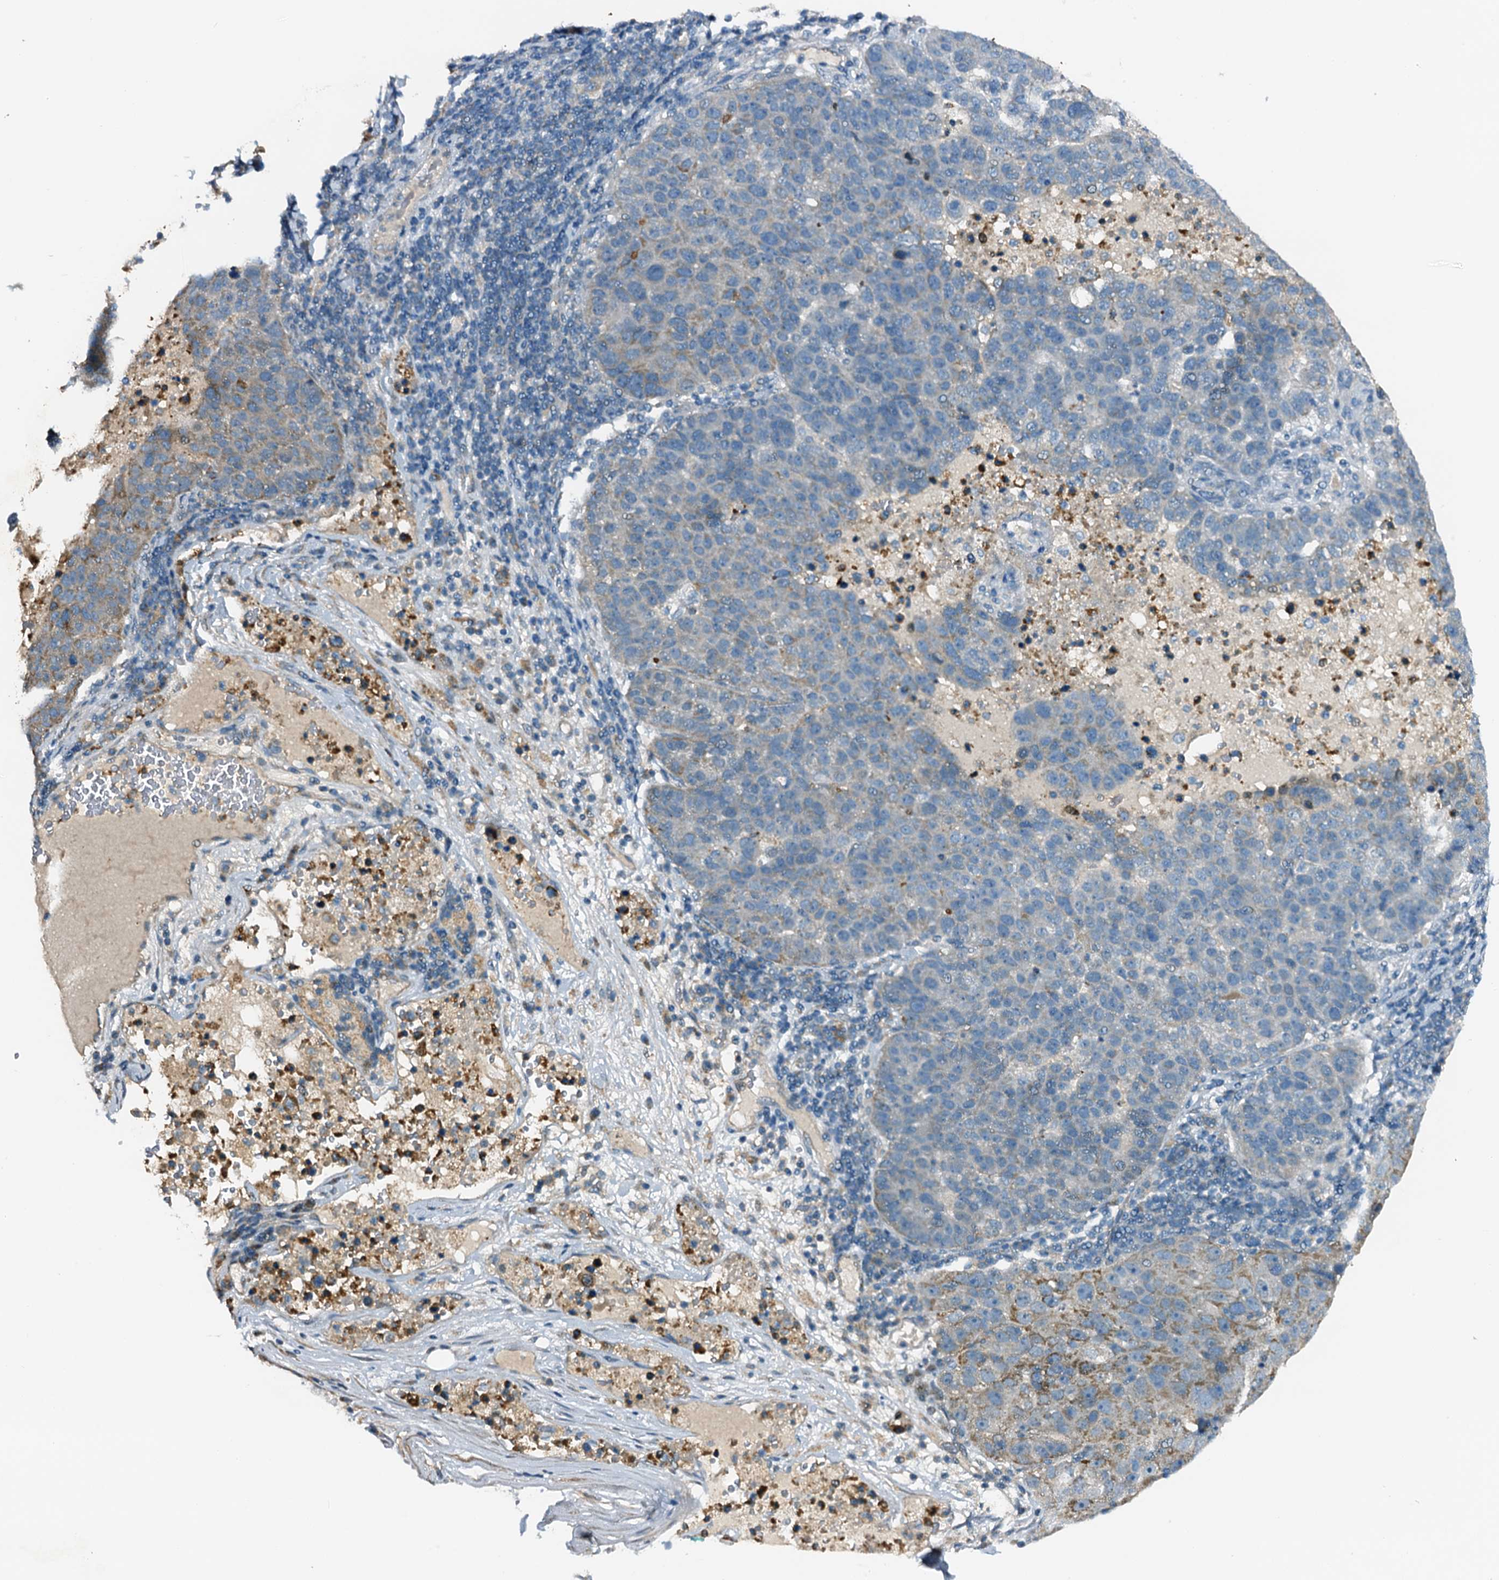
{"staining": {"intensity": "weak", "quantity": "<25%", "location": "cytoplasmic/membranous"}, "tissue": "pancreatic cancer", "cell_type": "Tumor cells", "image_type": "cancer", "snomed": [{"axis": "morphology", "description": "Adenocarcinoma, NOS"}, {"axis": "topography", "description": "Pancreas"}], "caption": "The photomicrograph displays no staining of tumor cells in pancreatic cancer (adenocarcinoma).", "gene": "ZNF606", "patient": {"sex": "female", "age": 61}}